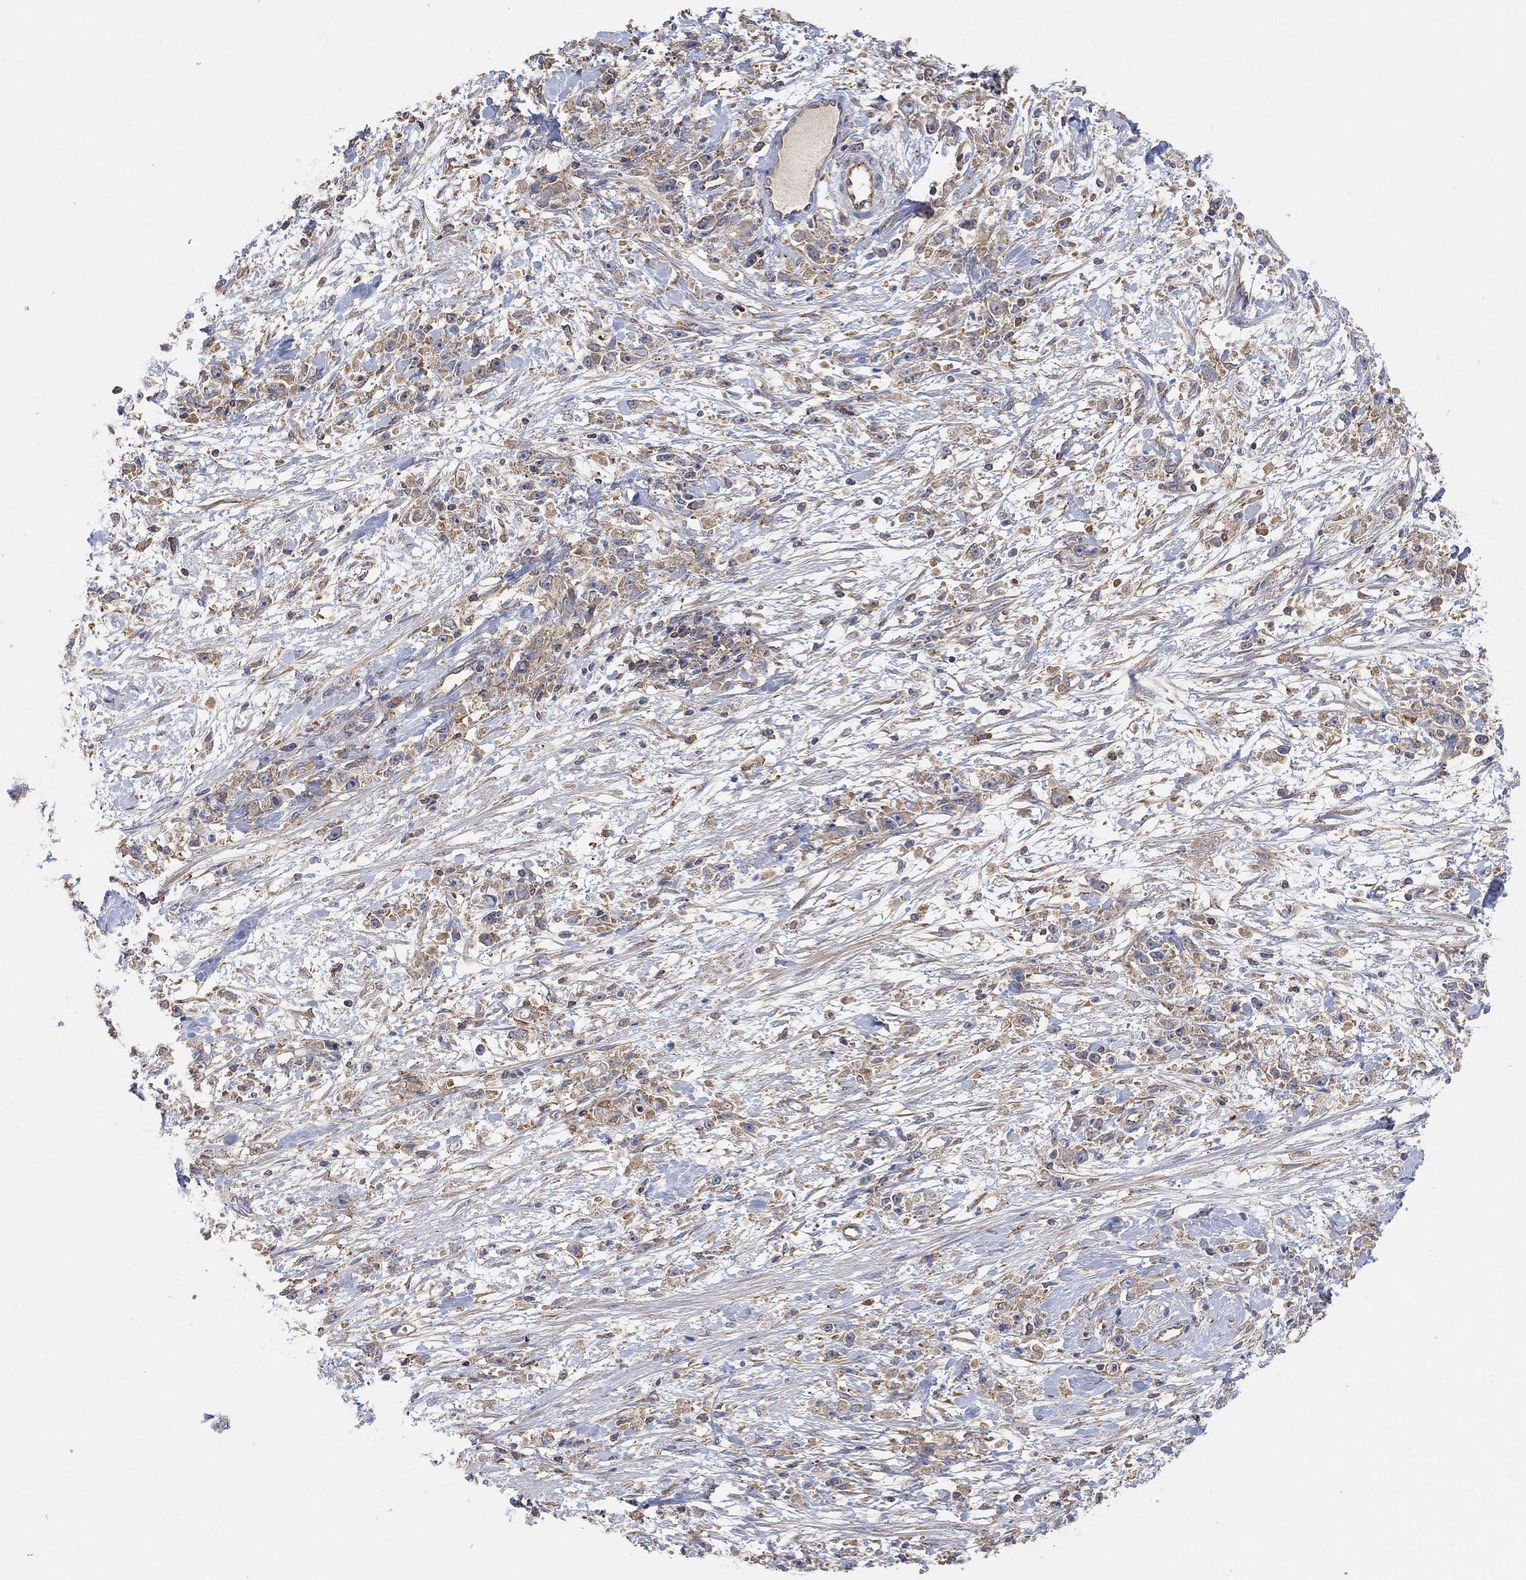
{"staining": {"intensity": "weak", "quantity": ">75%", "location": "cytoplasmic/membranous"}, "tissue": "stomach cancer", "cell_type": "Tumor cells", "image_type": "cancer", "snomed": [{"axis": "morphology", "description": "Adenocarcinoma, NOS"}, {"axis": "topography", "description": "Stomach"}], "caption": "Immunohistochemical staining of stomach adenocarcinoma exhibits weak cytoplasmic/membranous protein staining in about >75% of tumor cells.", "gene": "BLOC1S3", "patient": {"sex": "female", "age": 59}}